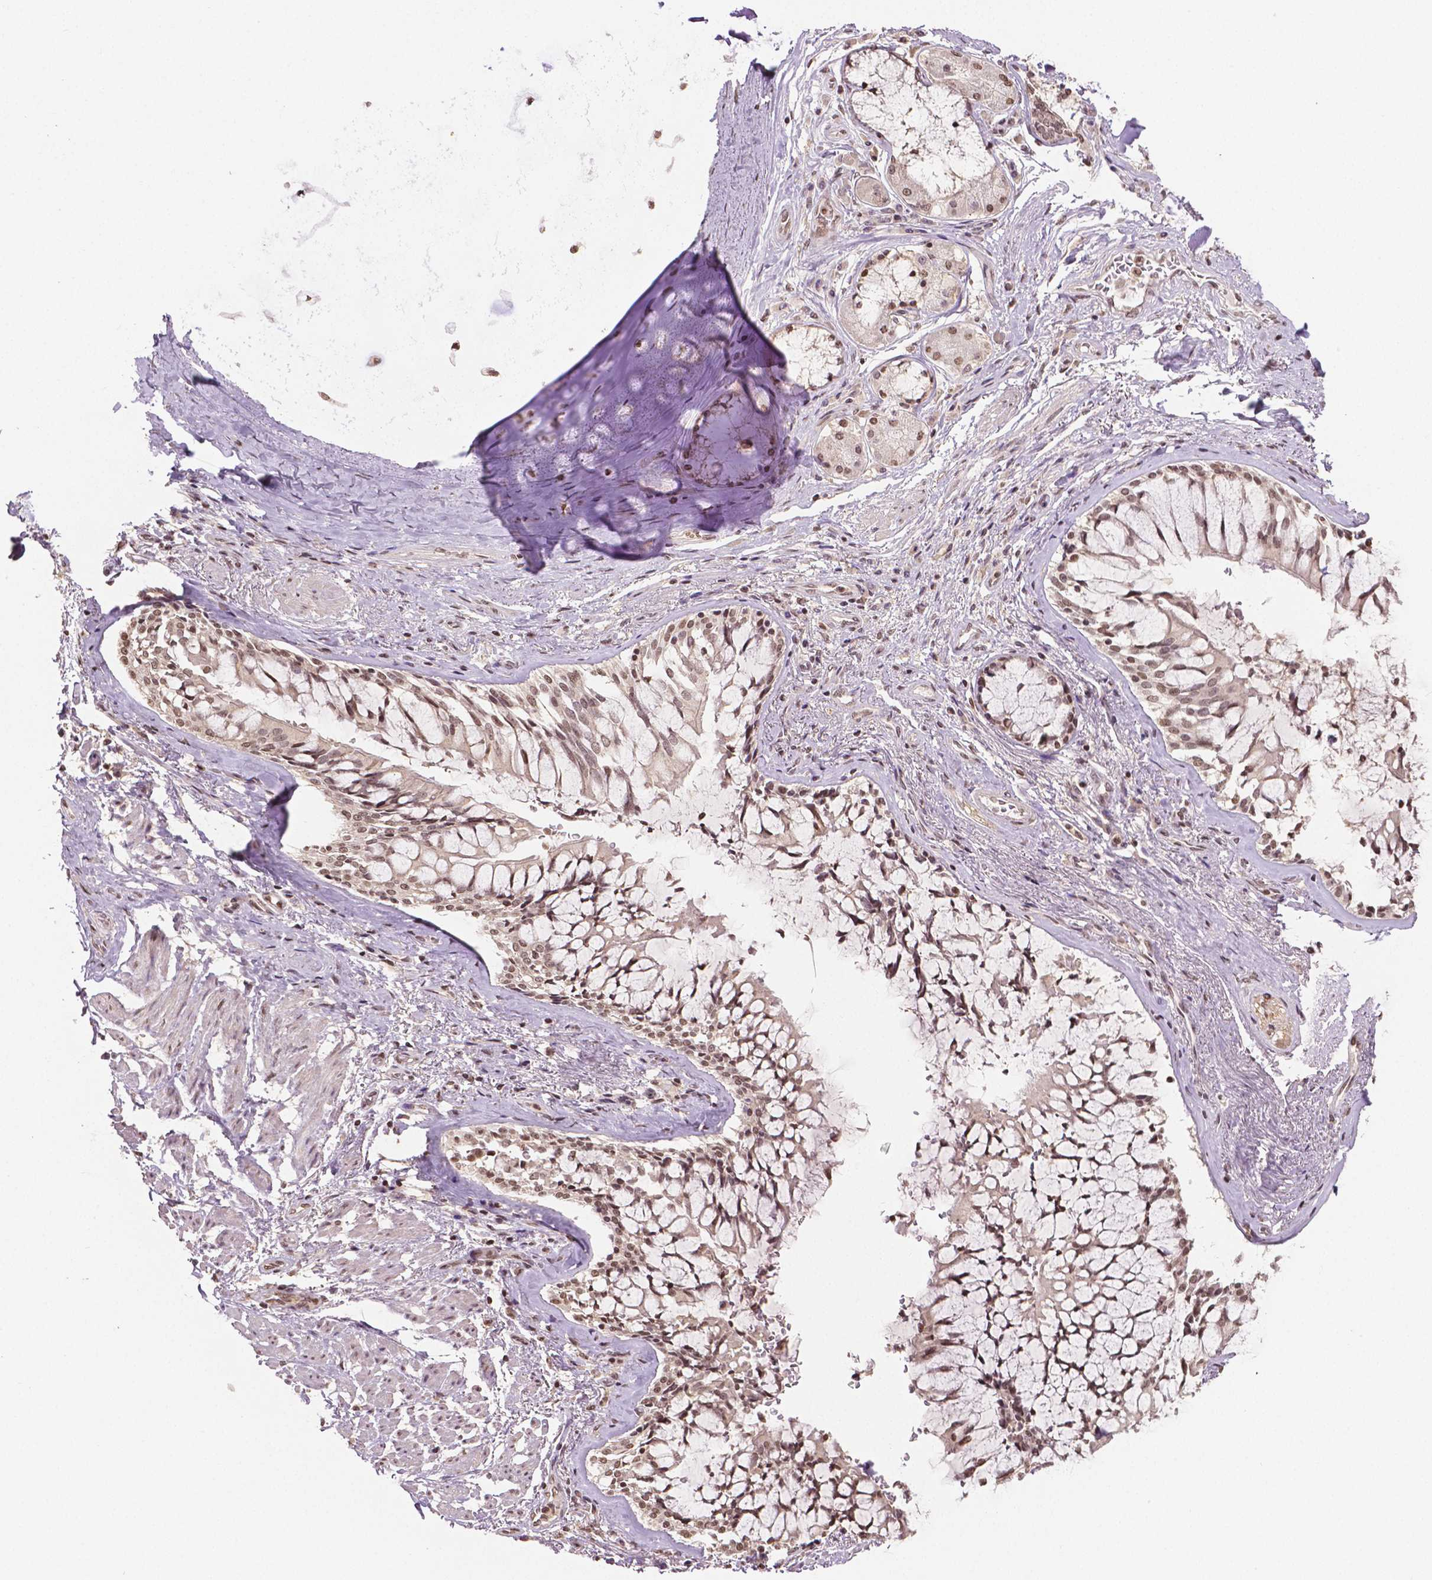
{"staining": {"intensity": "moderate", "quantity": ">75%", "location": "nuclear"}, "tissue": "soft tissue", "cell_type": "Chondrocytes", "image_type": "normal", "snomed": [{"axis": "morphology", "description": "Normal tissue, NOS"}, {"axis": "topography", "description": "Cartilage tissue"}, {"axis": "topography", "description": "Bronchus"}], "caption": "This image exhibits benign soft tissue stained with immunohistochemistry (IHC) to label a protein in brown. The nuclear of chondrocytes show moderate positivity for the protein. Nuclei are counter-stained blue.", "gene": "DEK", "patient": {"sex": "male", "age": 64}}